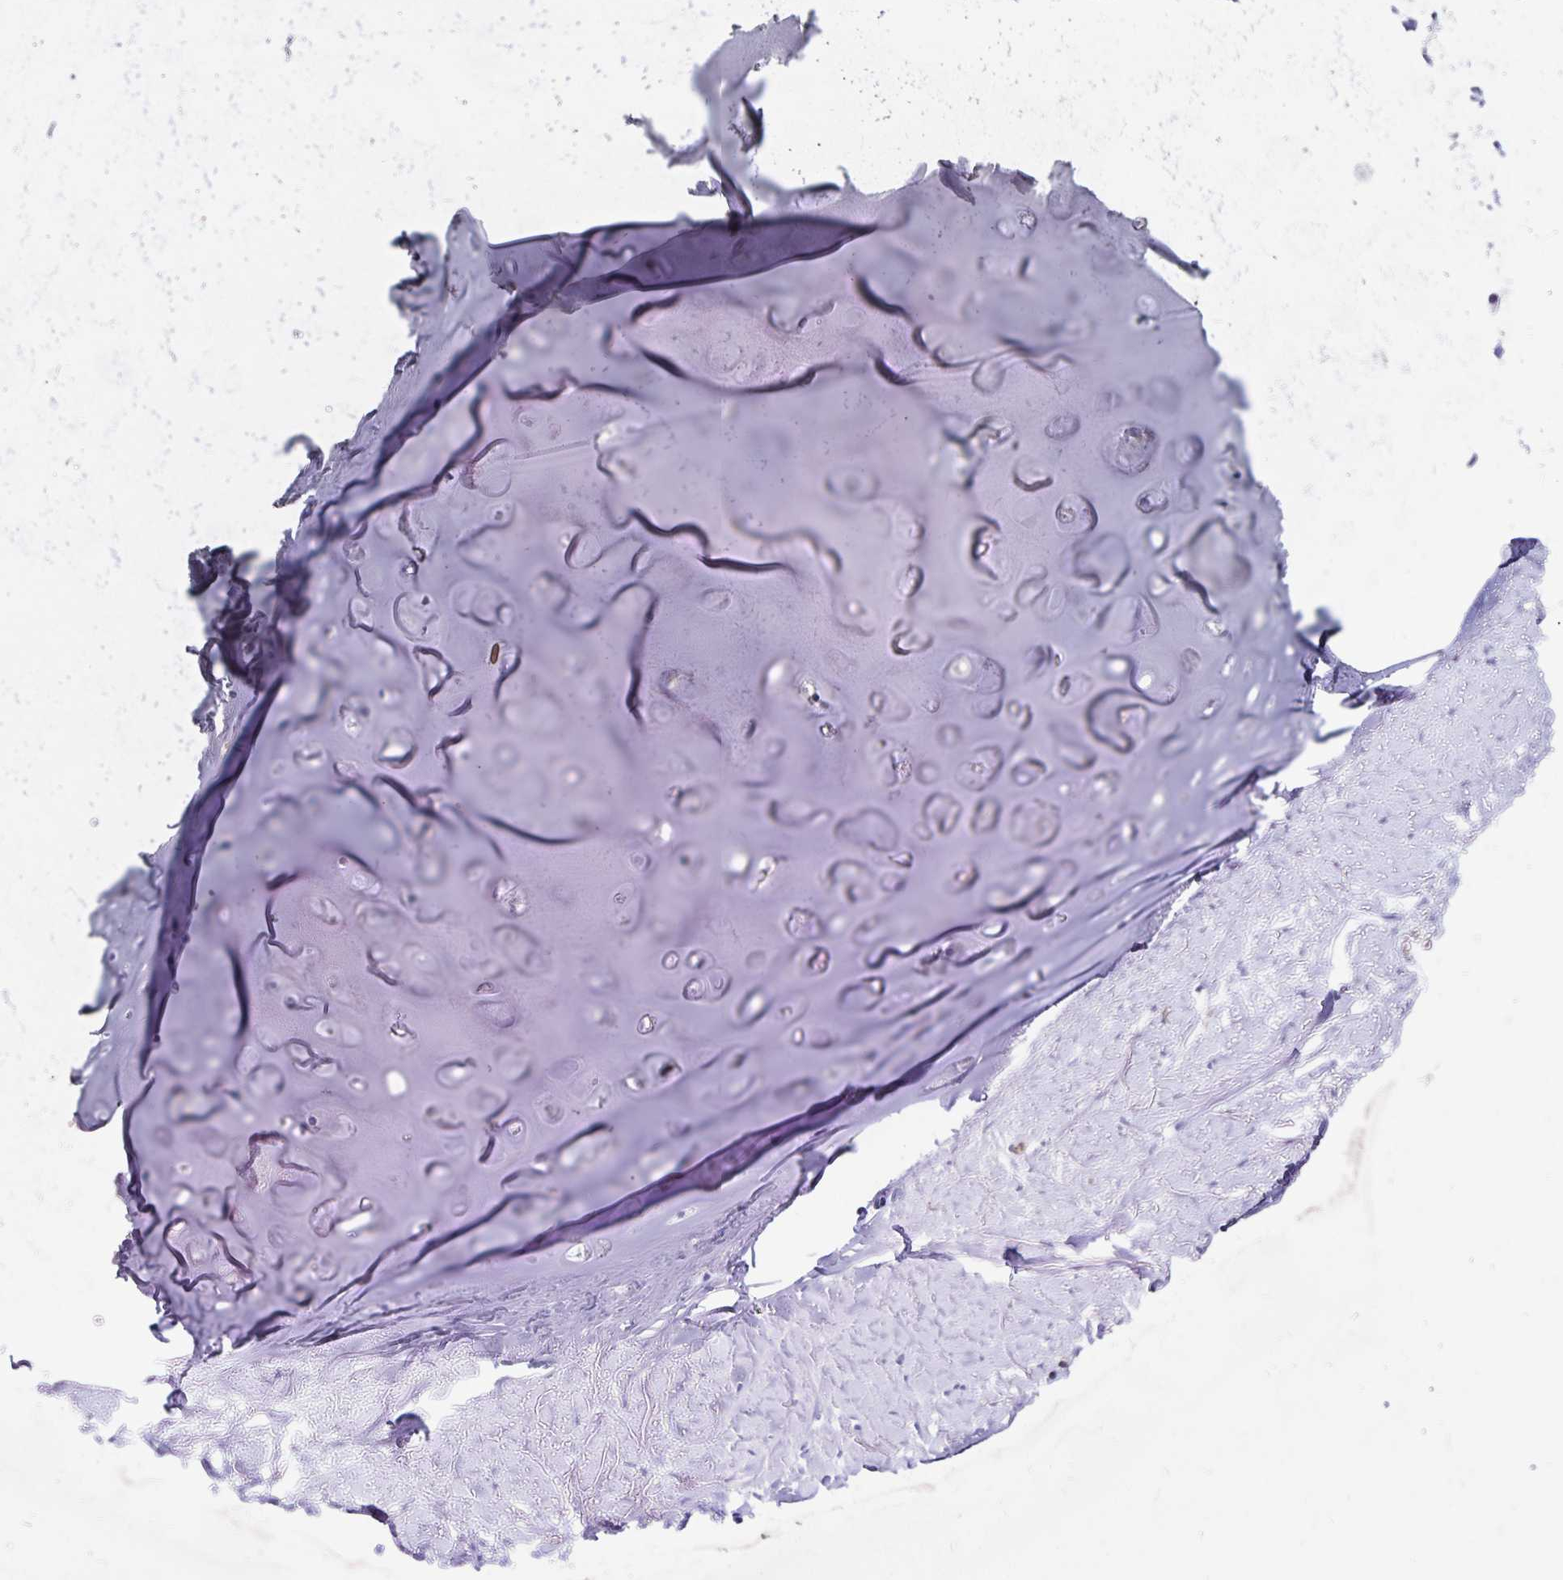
{"staining": {"intensity": "negative", "quantity": "none", "location": "none"}, "tissue": "soft tissue", "cell_type": "Chondrocytes", "image_type": "normal", "snomed": [{"axis": "morphology", "description": "Normal tissue, NOS"}, {"axis": "topography", "description": "Cartilage tissue"}, {"axis": "topography", "description": "Bronchus"}], "caption": "This is an immunohistochemistry (IHC) histopathology image of benign soft tissue. There is no expression in chondrocytes.", "gene": "RPRML", "patient": {"sex": "female", "age": 79}}